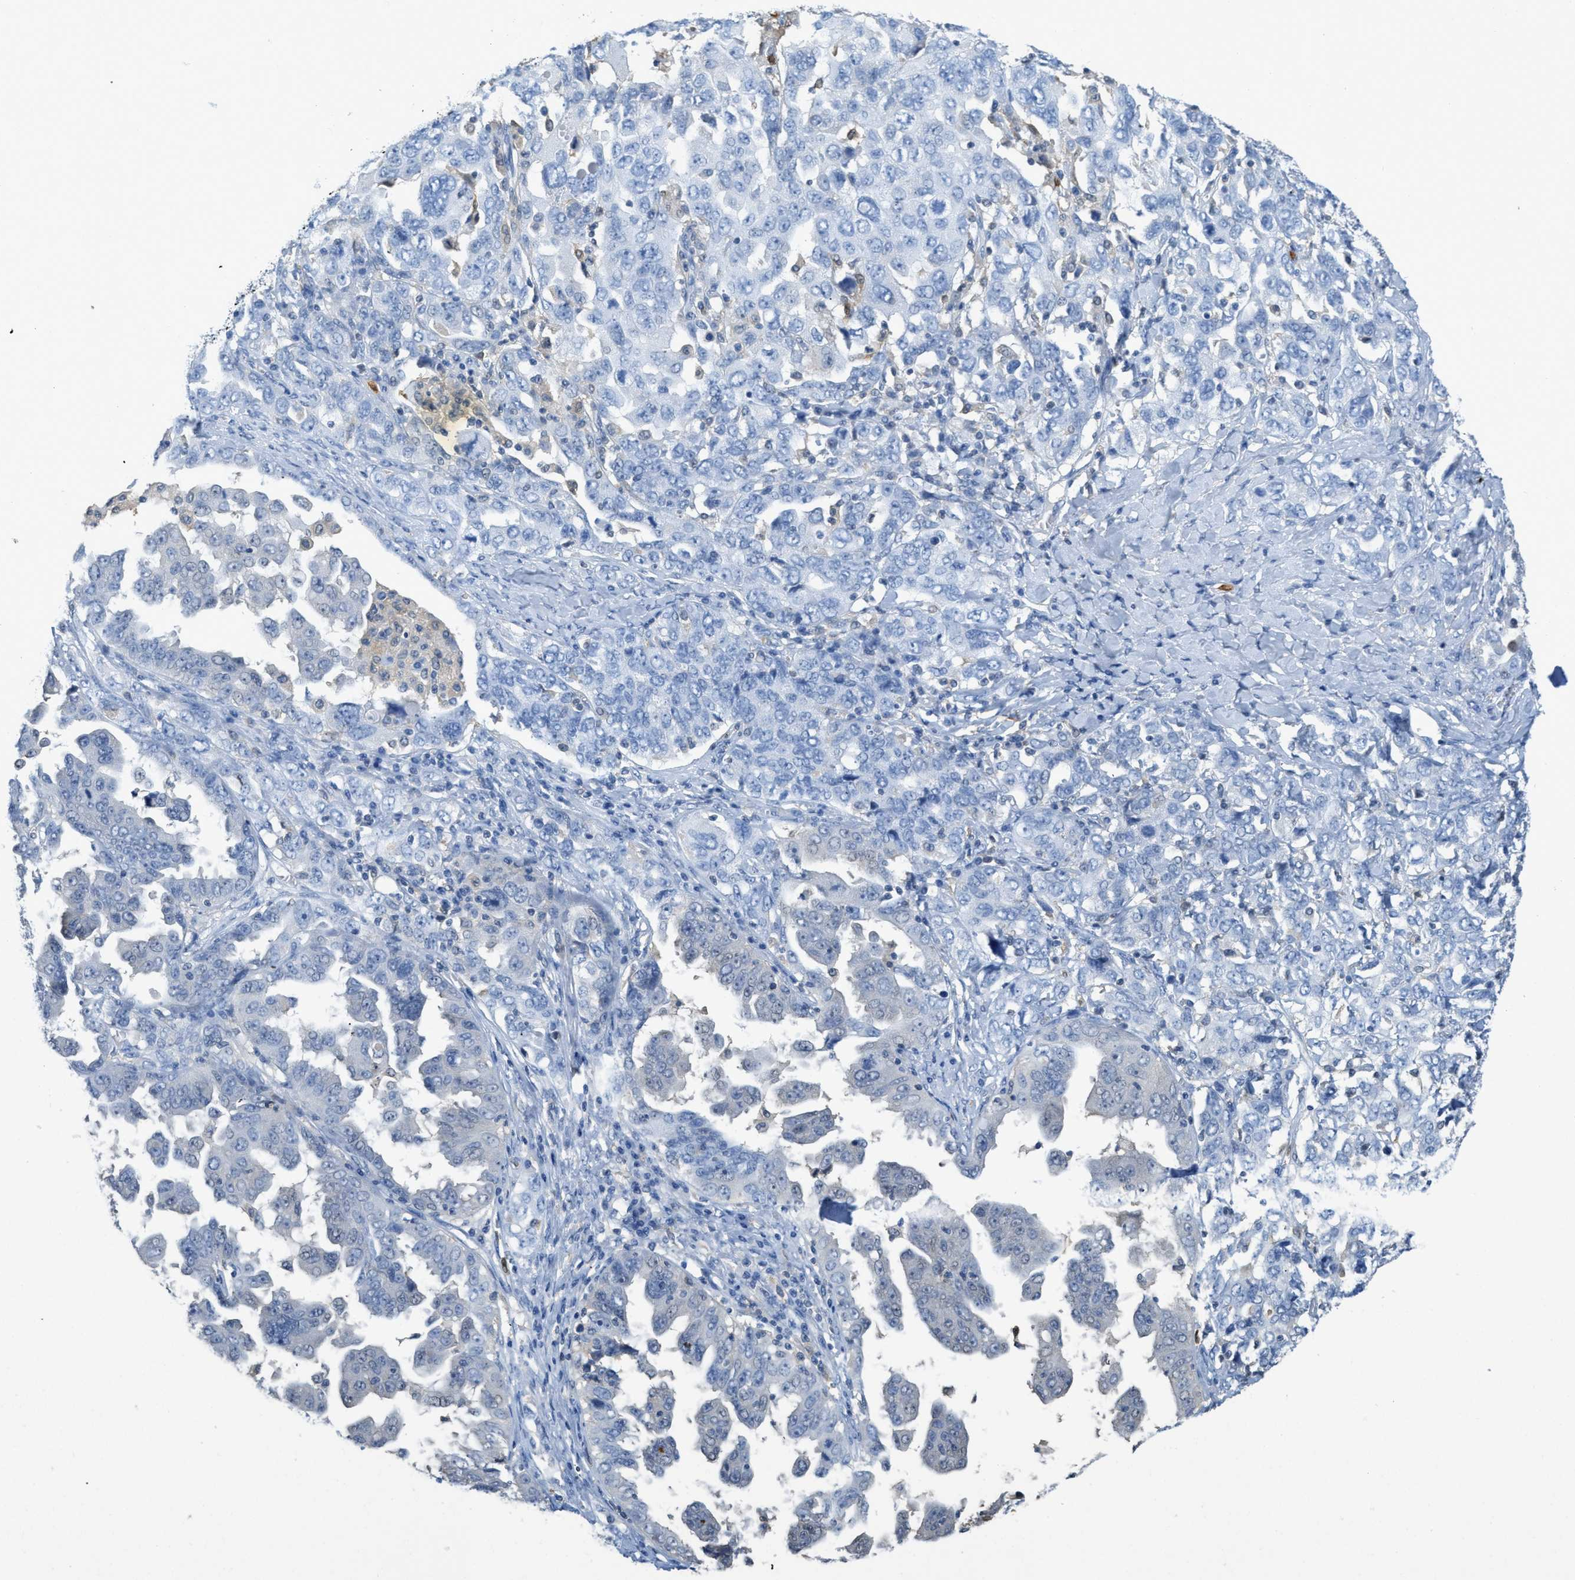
{"staining": {"intensity": "negative", "quantity": "none", "location": "none"}, "tissue": "ovarian cancer", "cell_type": "Tumor cells", "image_type": "cancer", "snomed": [{"axis": "morphology", "description": "Carcinoma, endometroid"}, {"axis": "topography", "description": "Ovary"}], "caption": "Tumor cells are negative for protein expression in human ovarian cancer (endometroid carcinoma). The staining was performed using DAB to visualize the protein expression in brown, while the nuclei were stained in blue with hematoxylin (Magnification: 20x).", "gene": "SERPINB1", "patient": {"sex": "female", "age": 62}}